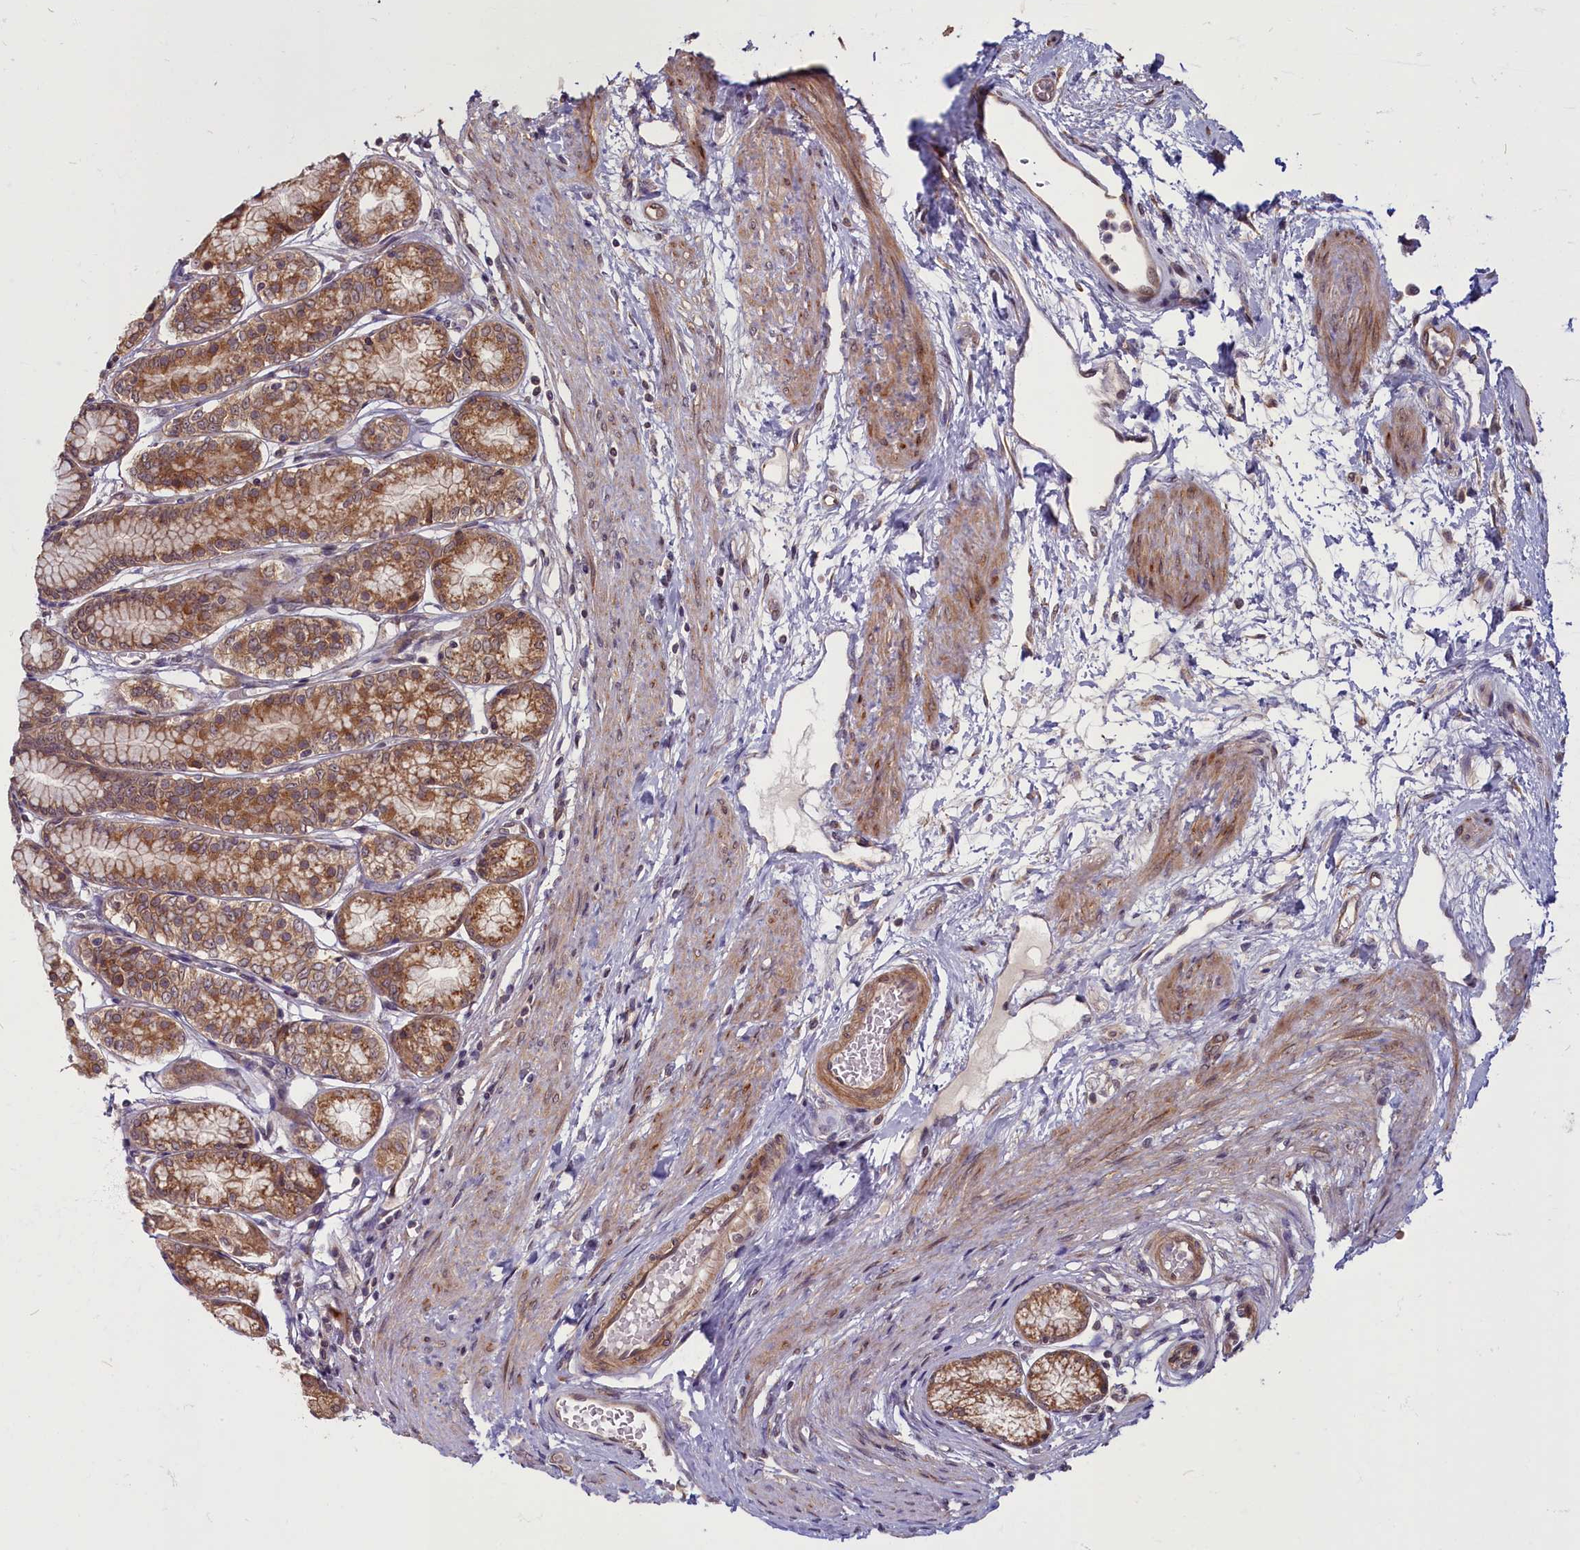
{"staining": {"intensity": "strong", "quantity": ">75%", "location": "cytoplasmic/membranous"}, "tissue": "stomach", "cell_type": "Glandular cells", "image_type": "normal", "snomed": [{"axis": "morphology", "description": "Normal tissue, NOS"}, {"axis": "morphology", "description": "Adenocarcinoma, NOS"}, {"axis": "morphology", "description": "Adenocarcinoma, High grade"}, {"axis": "topography", "description": "Stomach, upper"}, {"axis": "topography", "description": "Stomach"}], "caption": "Protein expression analysis of unremarkable human stomach reveals strong cytoplasmic/membranous expression in approximately >75% of glandular cells.", "gene": "ENSG00000274944", "patient": {"sex": "female", "age": 65}}